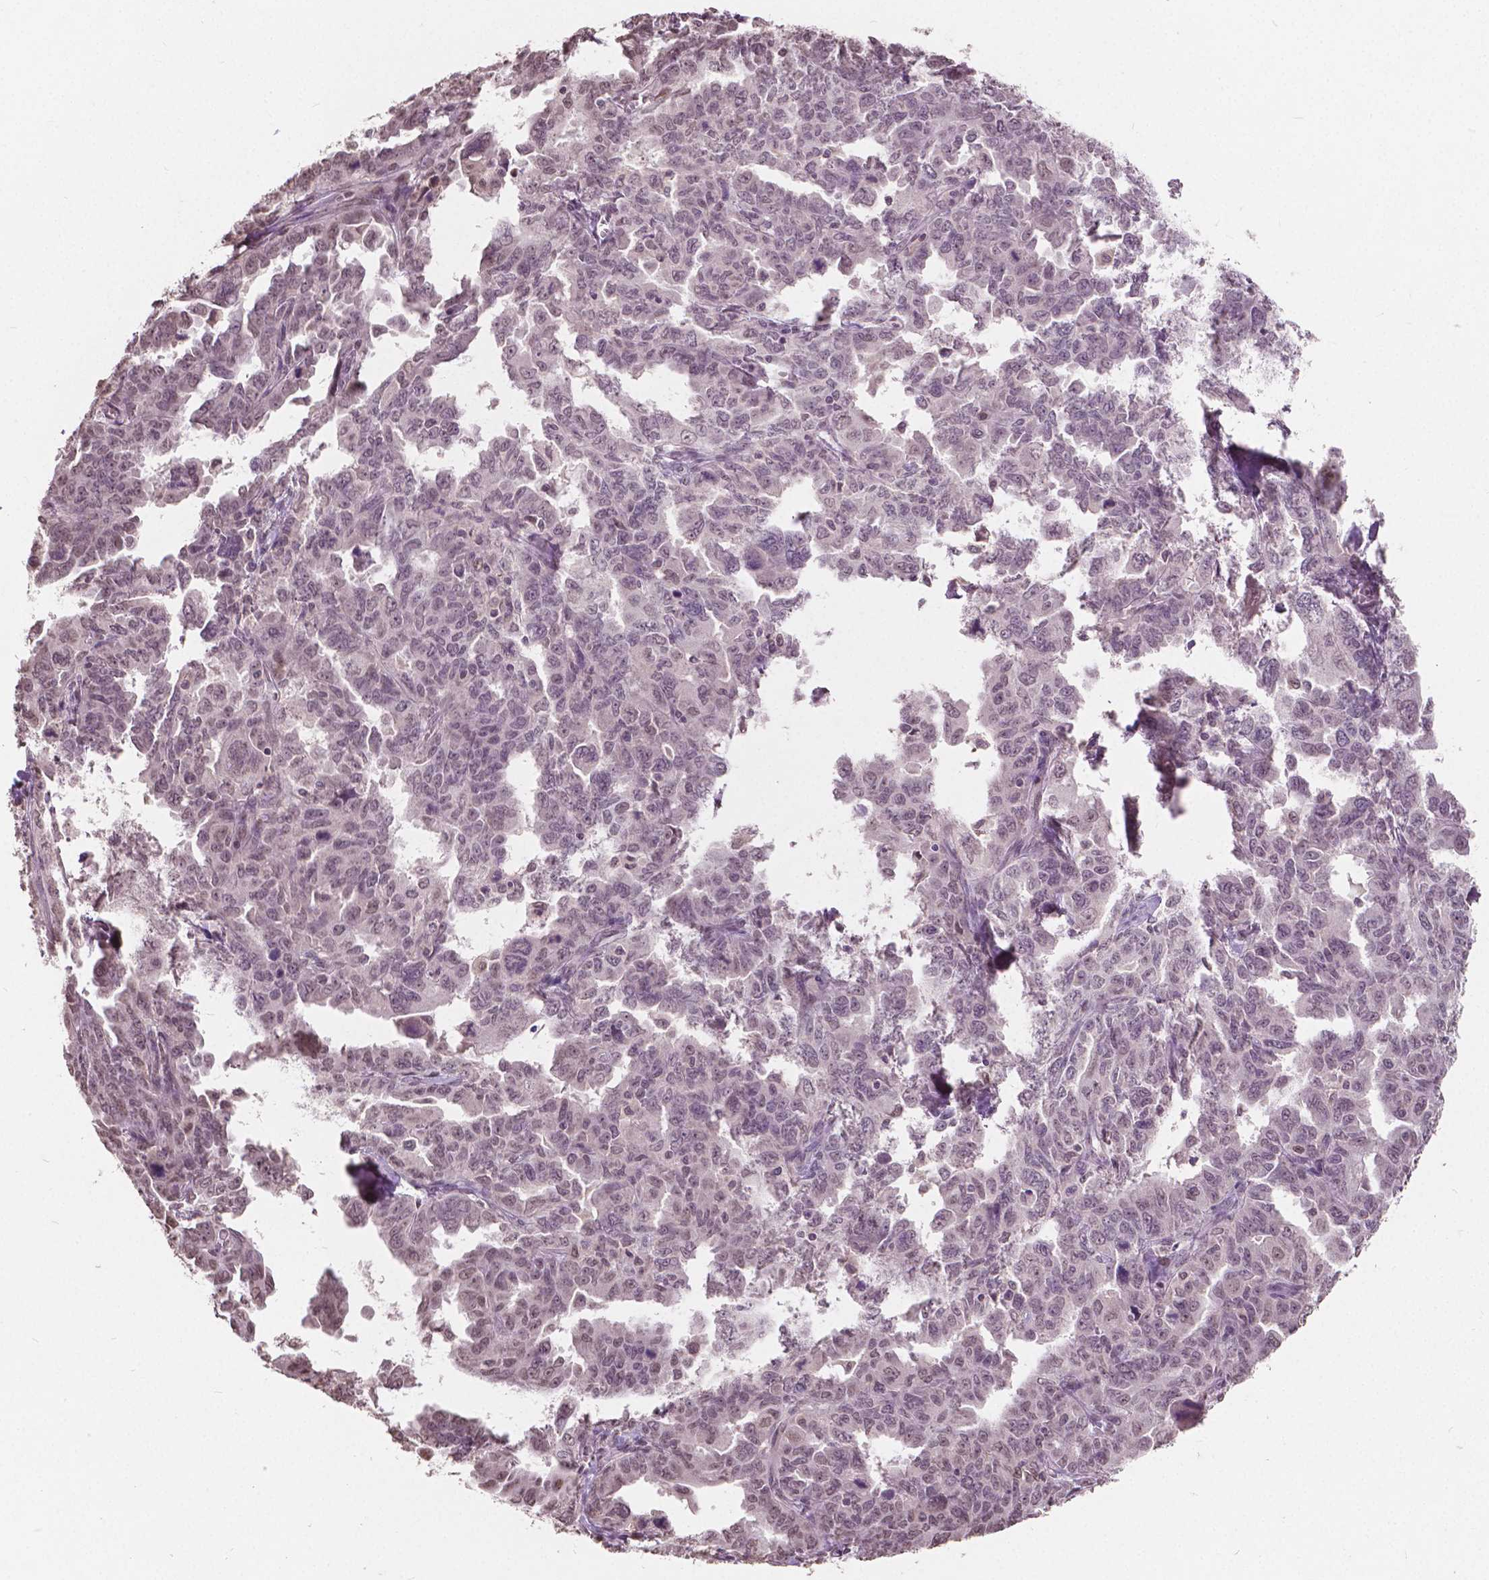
{"staining": {"intensity": "moderate", "quantity": ">75%", "location": "nuclear"}, "tissue": "ovarian cancer", "cell_type": "Tumor cells", "image_type": "cancer", "snomed": [{"axis": "morphology", "description": "Adenocarcinoma, NOS"}, {"axis": "morphology", "description": "Carcinoma, endometroid"}, {"axis": "topography", "description": "Ovary"}], "caption": "Ovarian adenocarcinoma stained for a protein exhibits moderate nuclear positivity in tumor cells.", "gene": "HOXA10", "patient": {"sex": "female", "age": 72}}